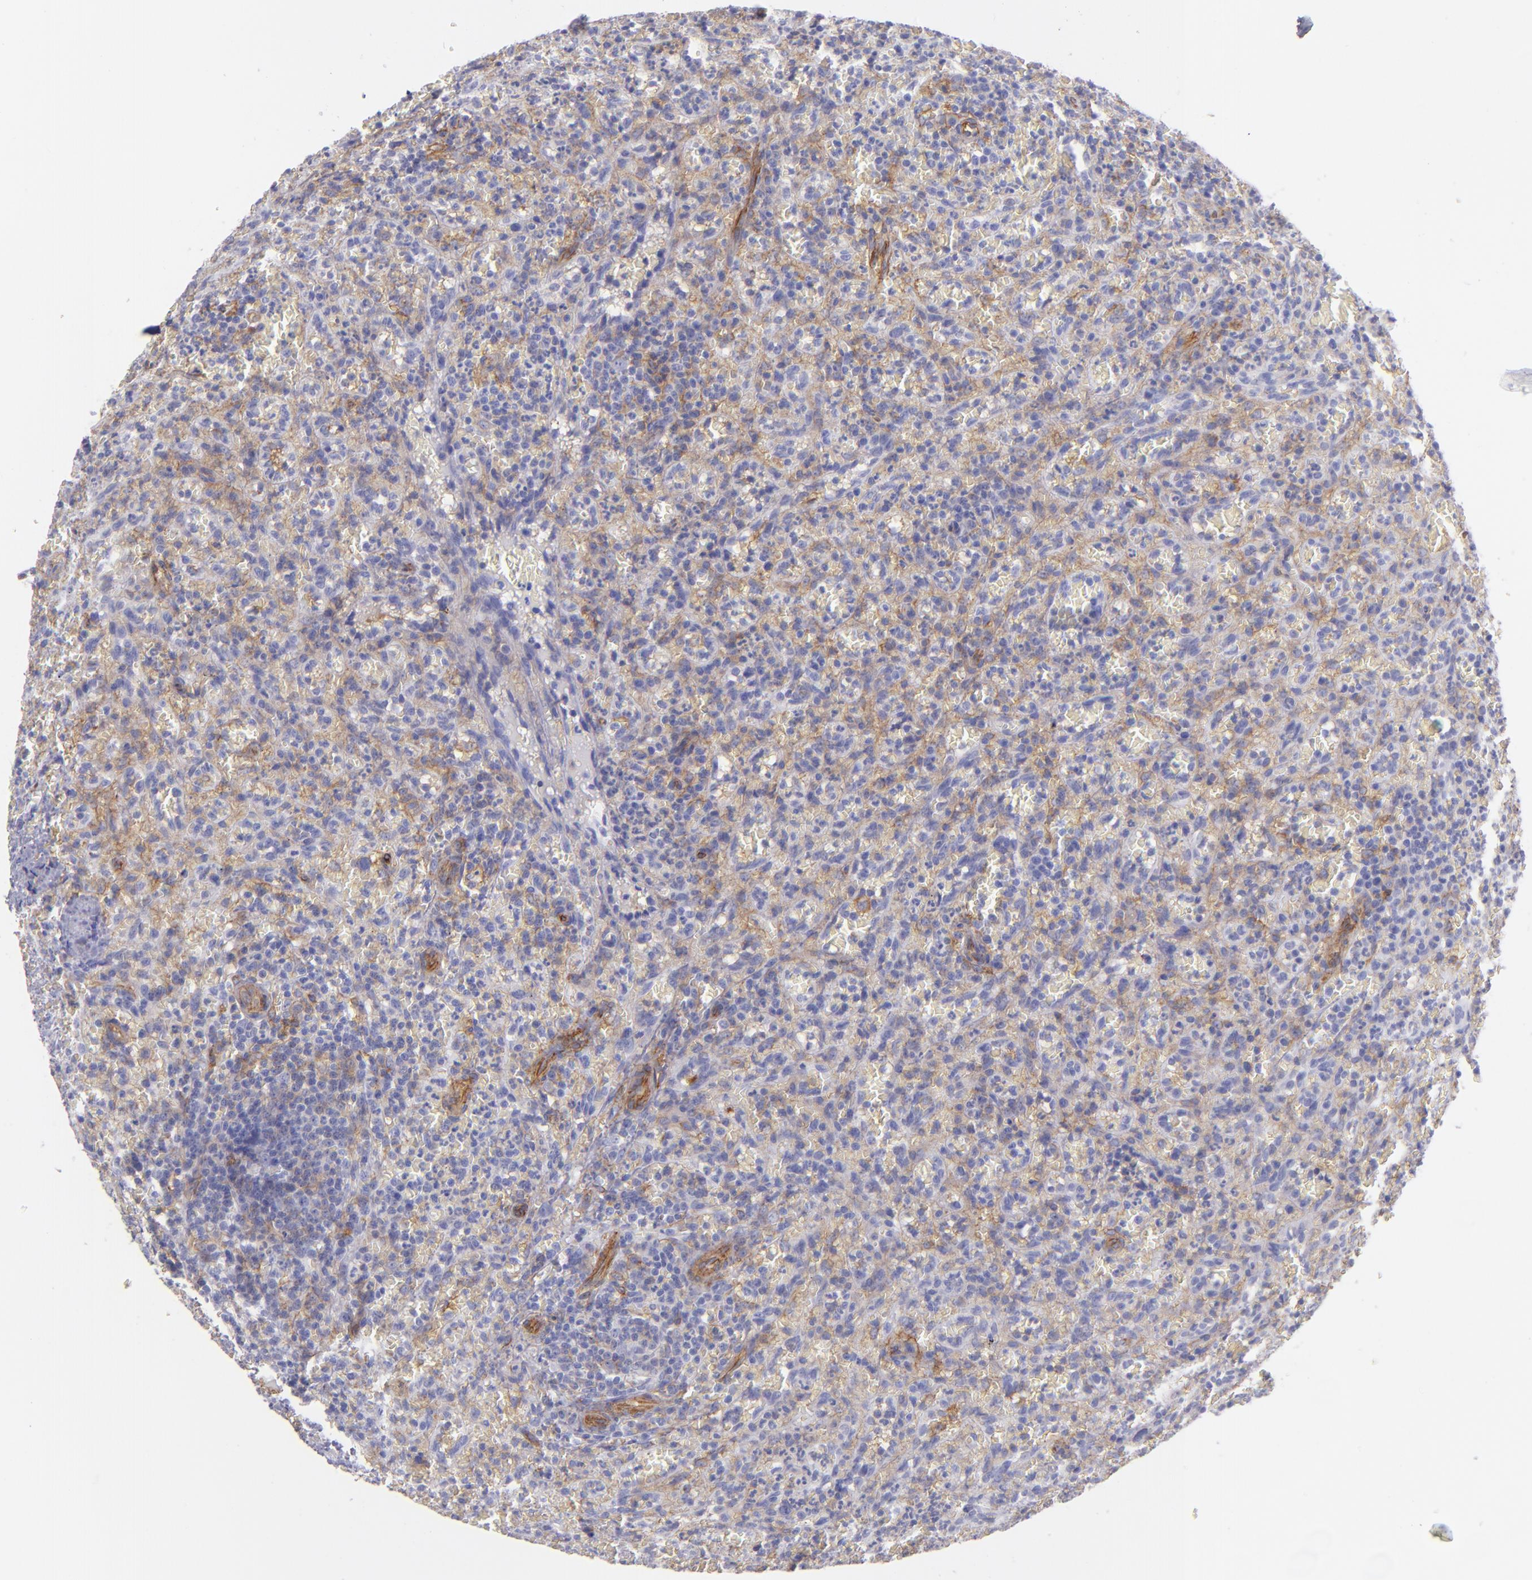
{"staining": {"intensity": "weak", "quantity": "<25%", "location": "cytoplasmic/membranous"}, "tissue": "lymphoma", "cell_type": "Tumor cells", "image_type": "cancer", "snomed": [{"axis": "morphology", "description": "Malignant lymphoma, non-Hodgkin's type, Low grade"}, {"axis": "topography", "description": "Spleen"}], "caption": "High magnification brightfield microscopy of low-grade malignant lymphoma, non-Hodgkin's type stained with DAB (brown) and counterstained with hematoxylin (blue): tumor cells show no significant staining.", "gene": "ENTPD1", "patient": {"sex": "female", "age": 64}}